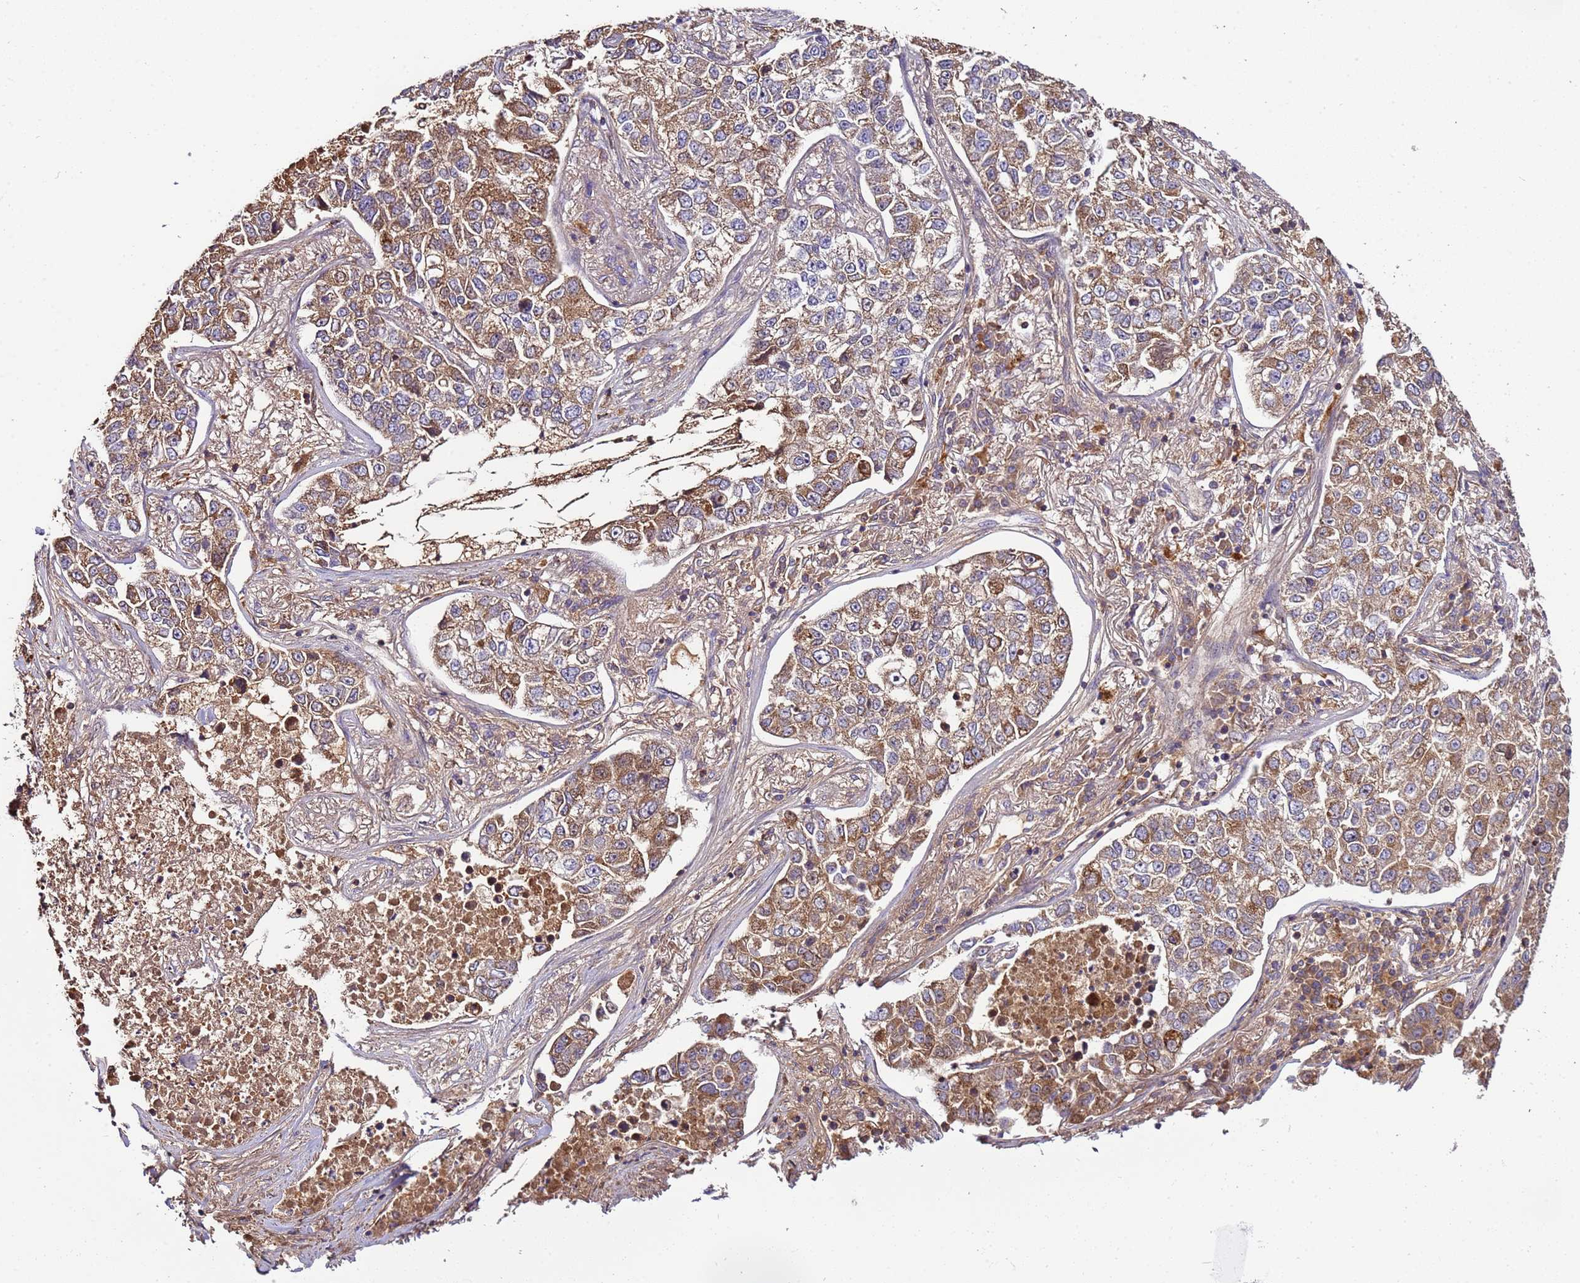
{"staining": {"intensity": "moderate", "quantity": ">75%", "location": "cytoplasmic/membranous"}, "tissue": "lung cancer", "cell_type": "Tumor cells", "image_type": "cancer", "snomed": [{"axis": "morphology", "description": "Adenocarcinoma, NOS"}, {"axis": "topography", "description": "Lung"}], "caption": "Adenocarcinoma (lung) tissue demonstrates moderate cytoplasmic/membranous expression in about >75% of tumor cells, visualized by immunohistochemistry.", "gene": "ZNF624", "patient": {"sex": "male", "age": 49}}